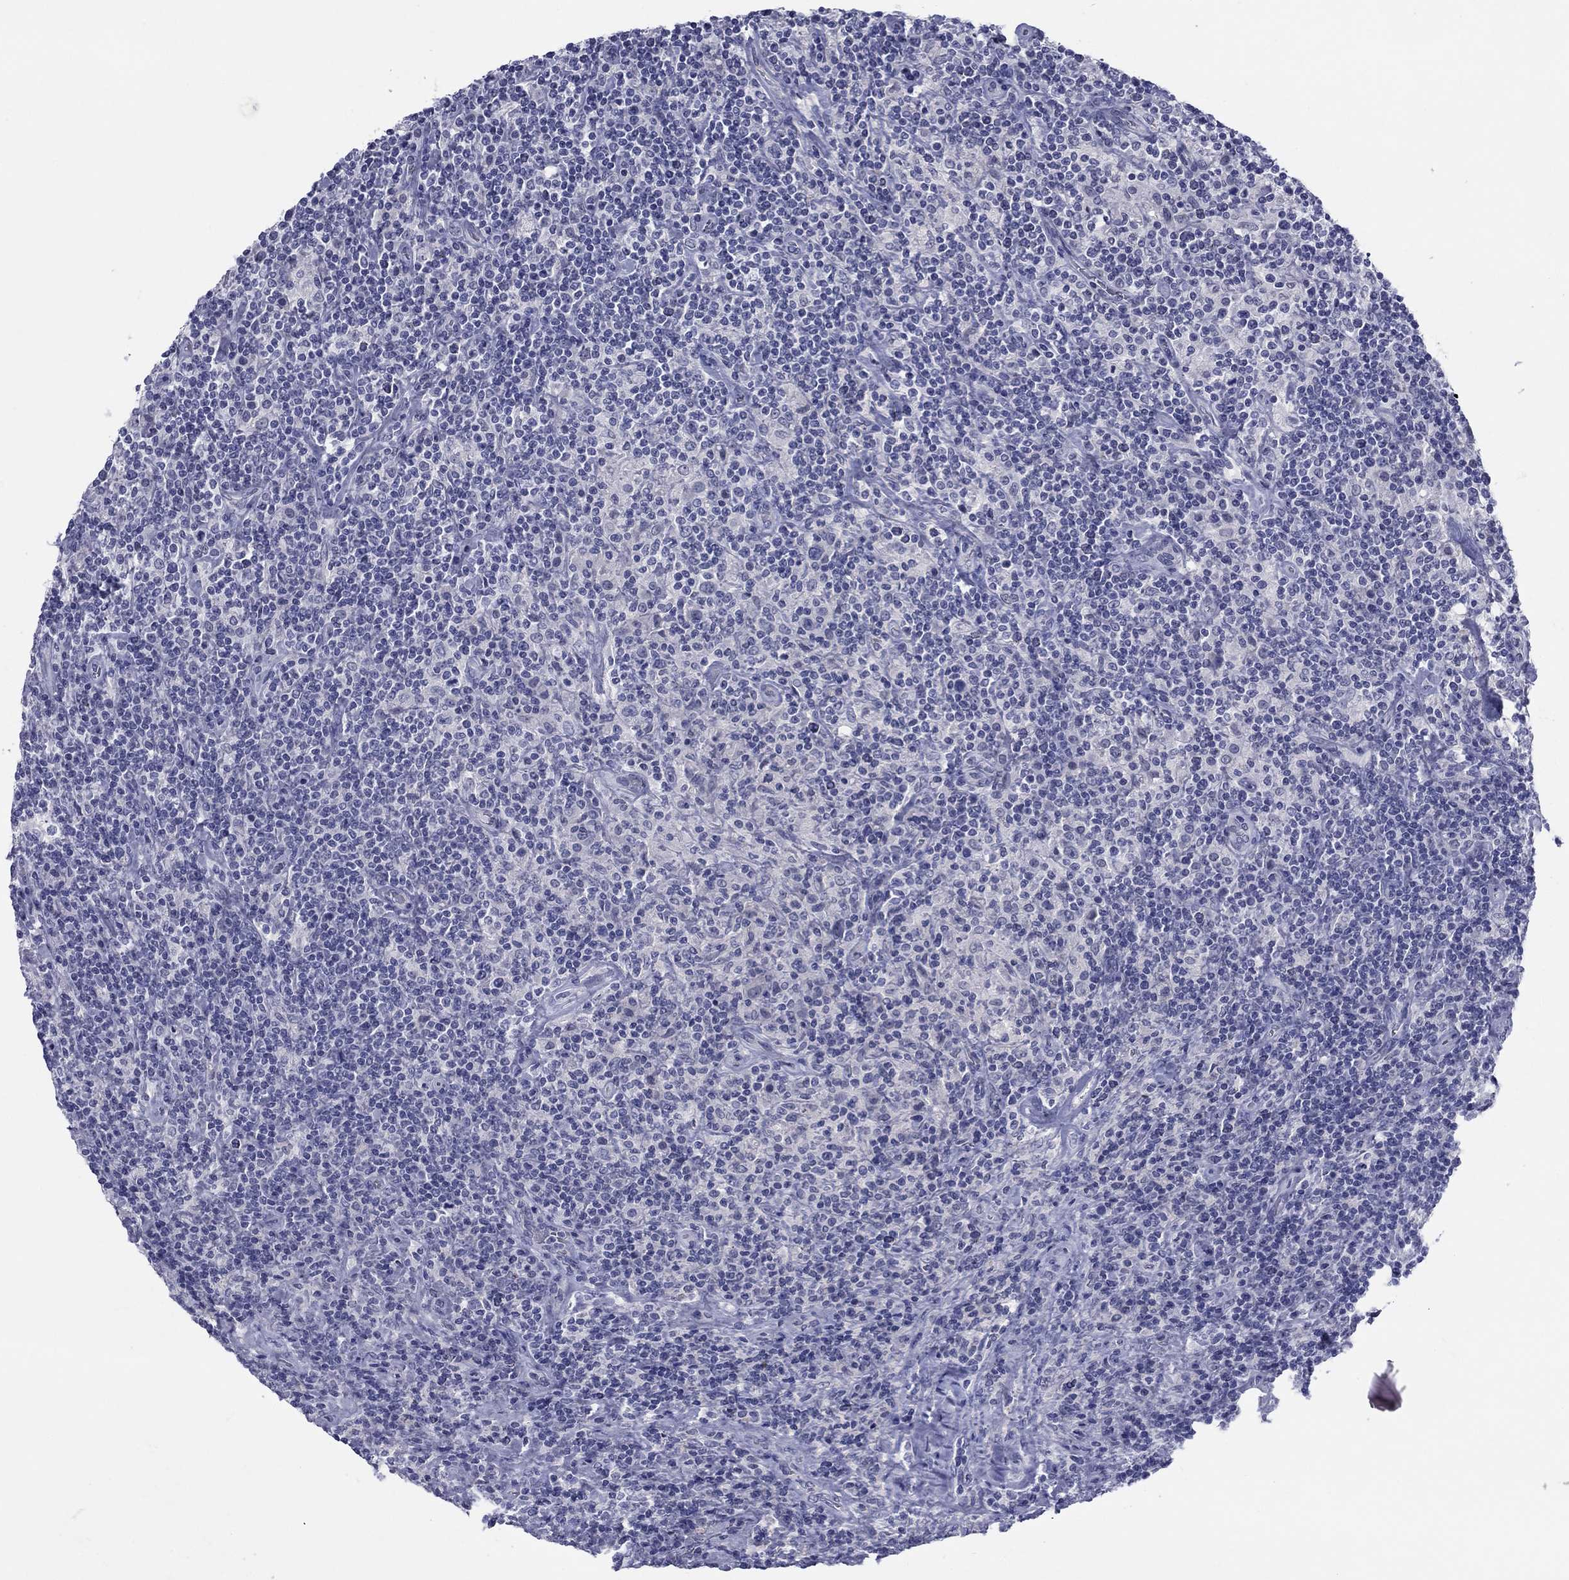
{"staining": {"intensity": "negative", "quantity": "none", "location": "none"}, "tissue": "lymphoma", "cell_type": "Tumor cells", "image_type": "cancer", "snomed": [{"axis": "morphology", "description": "Hodgkin's disease, NOS"}, {"axis": "topography", "description": "Lymph node"}], "caption": "Immunohistochemistry histopathology image of lymphoma stained for a protein (brown), which exhibits no staining in tumor cells. (Stains: DAB IHC with hematoxylin counter stain, Microscopy: brightfield microscopy at high magnification).", "gene": "PLS1", "patient": {"sex": "male", "age": 70}}